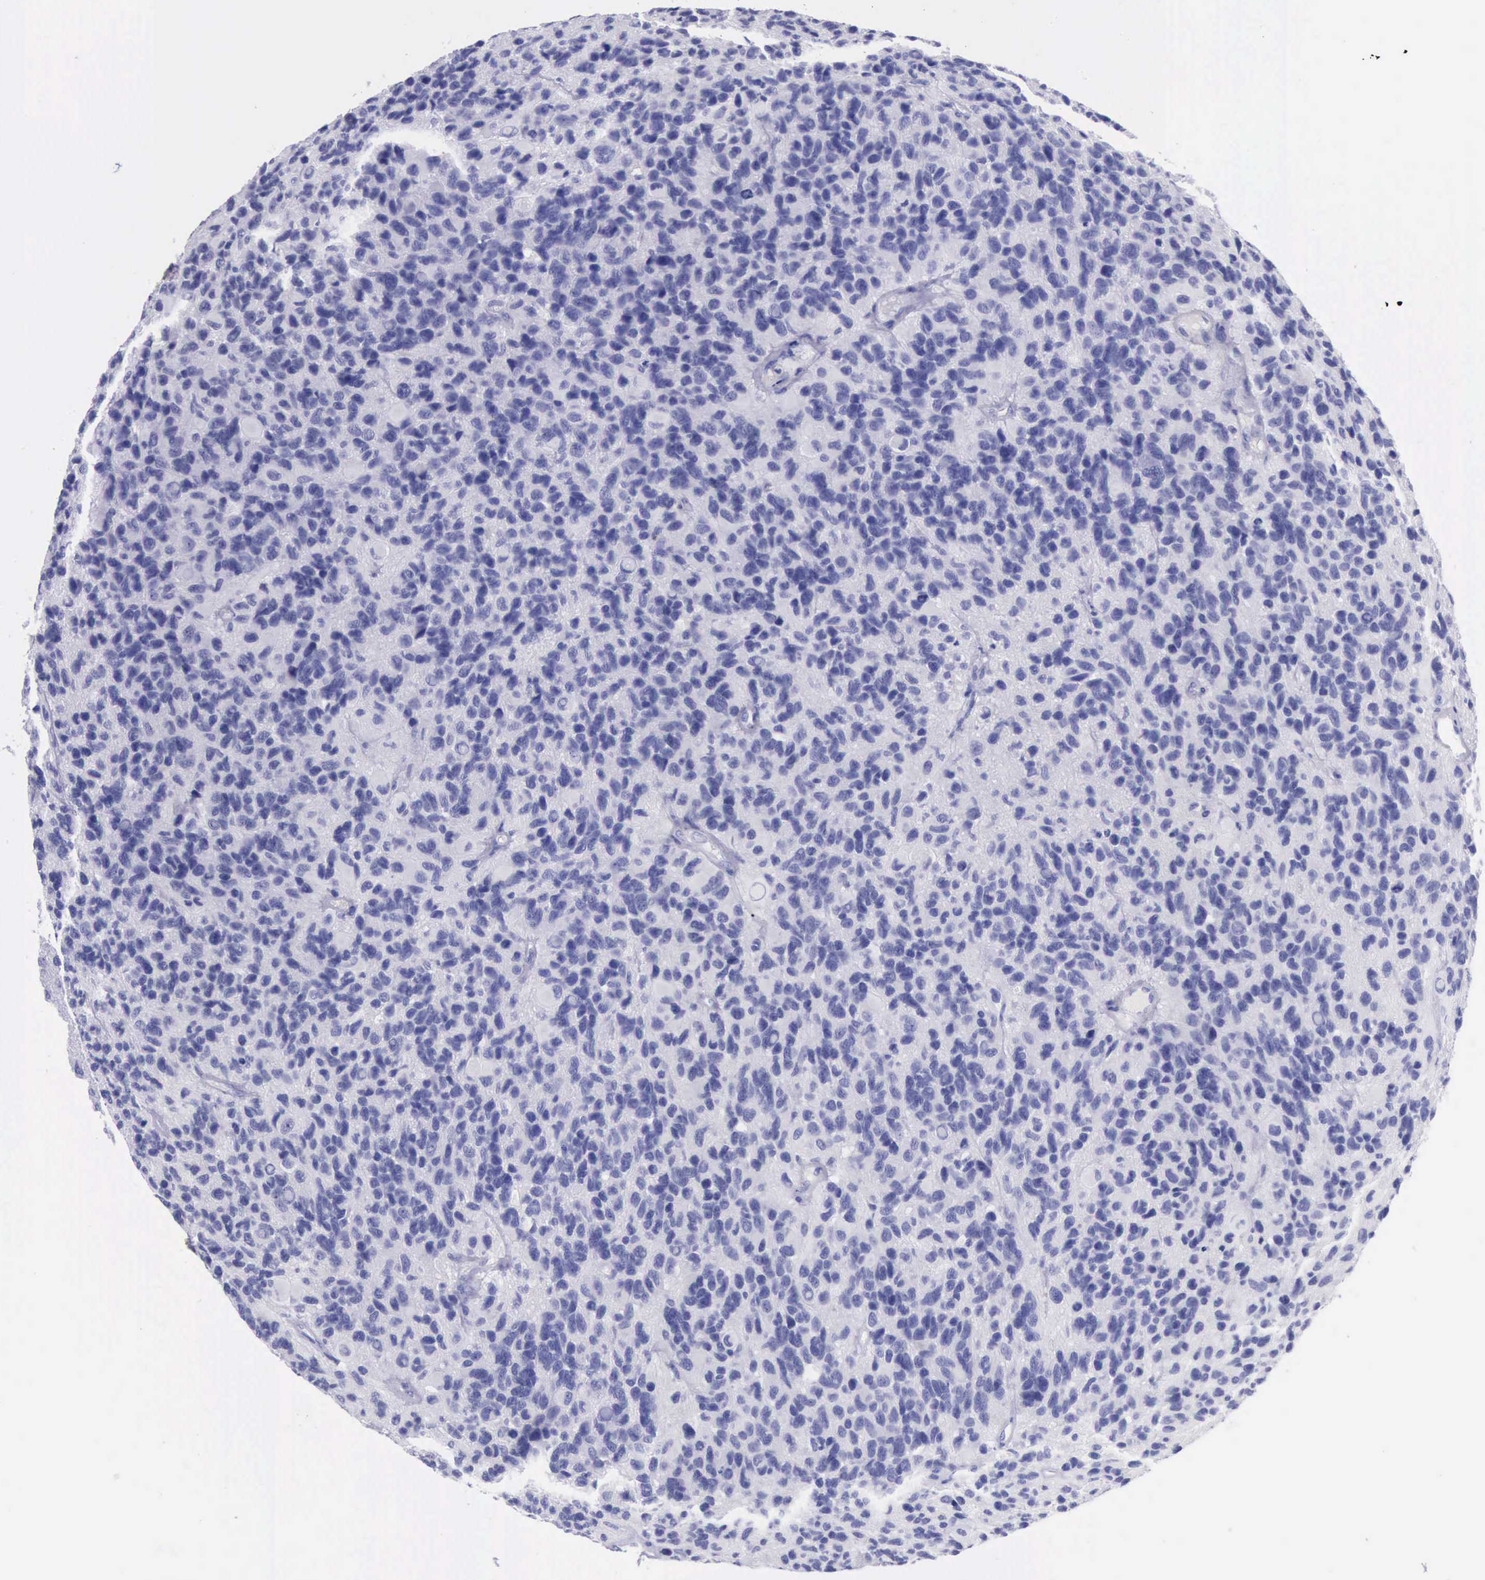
{"staining": {"intensity": "negative", "quantity": "none", "location": "none"}, "tissue": "glioma", "cell_type": "Tumor cells", "image_type": "cancer", "snomed": [{"axis": "morphology", "description": "Glioma, malignant, High grade"}, {"axis": "topography", "description": "Brain"}], "caption": "Immunohistochemistry (IHC) of human high-grade glioma (malignant) exhibits no positivity in tumor cells.", "gene": "KRT8", "patient": {"sex": "male", "age": 77}}